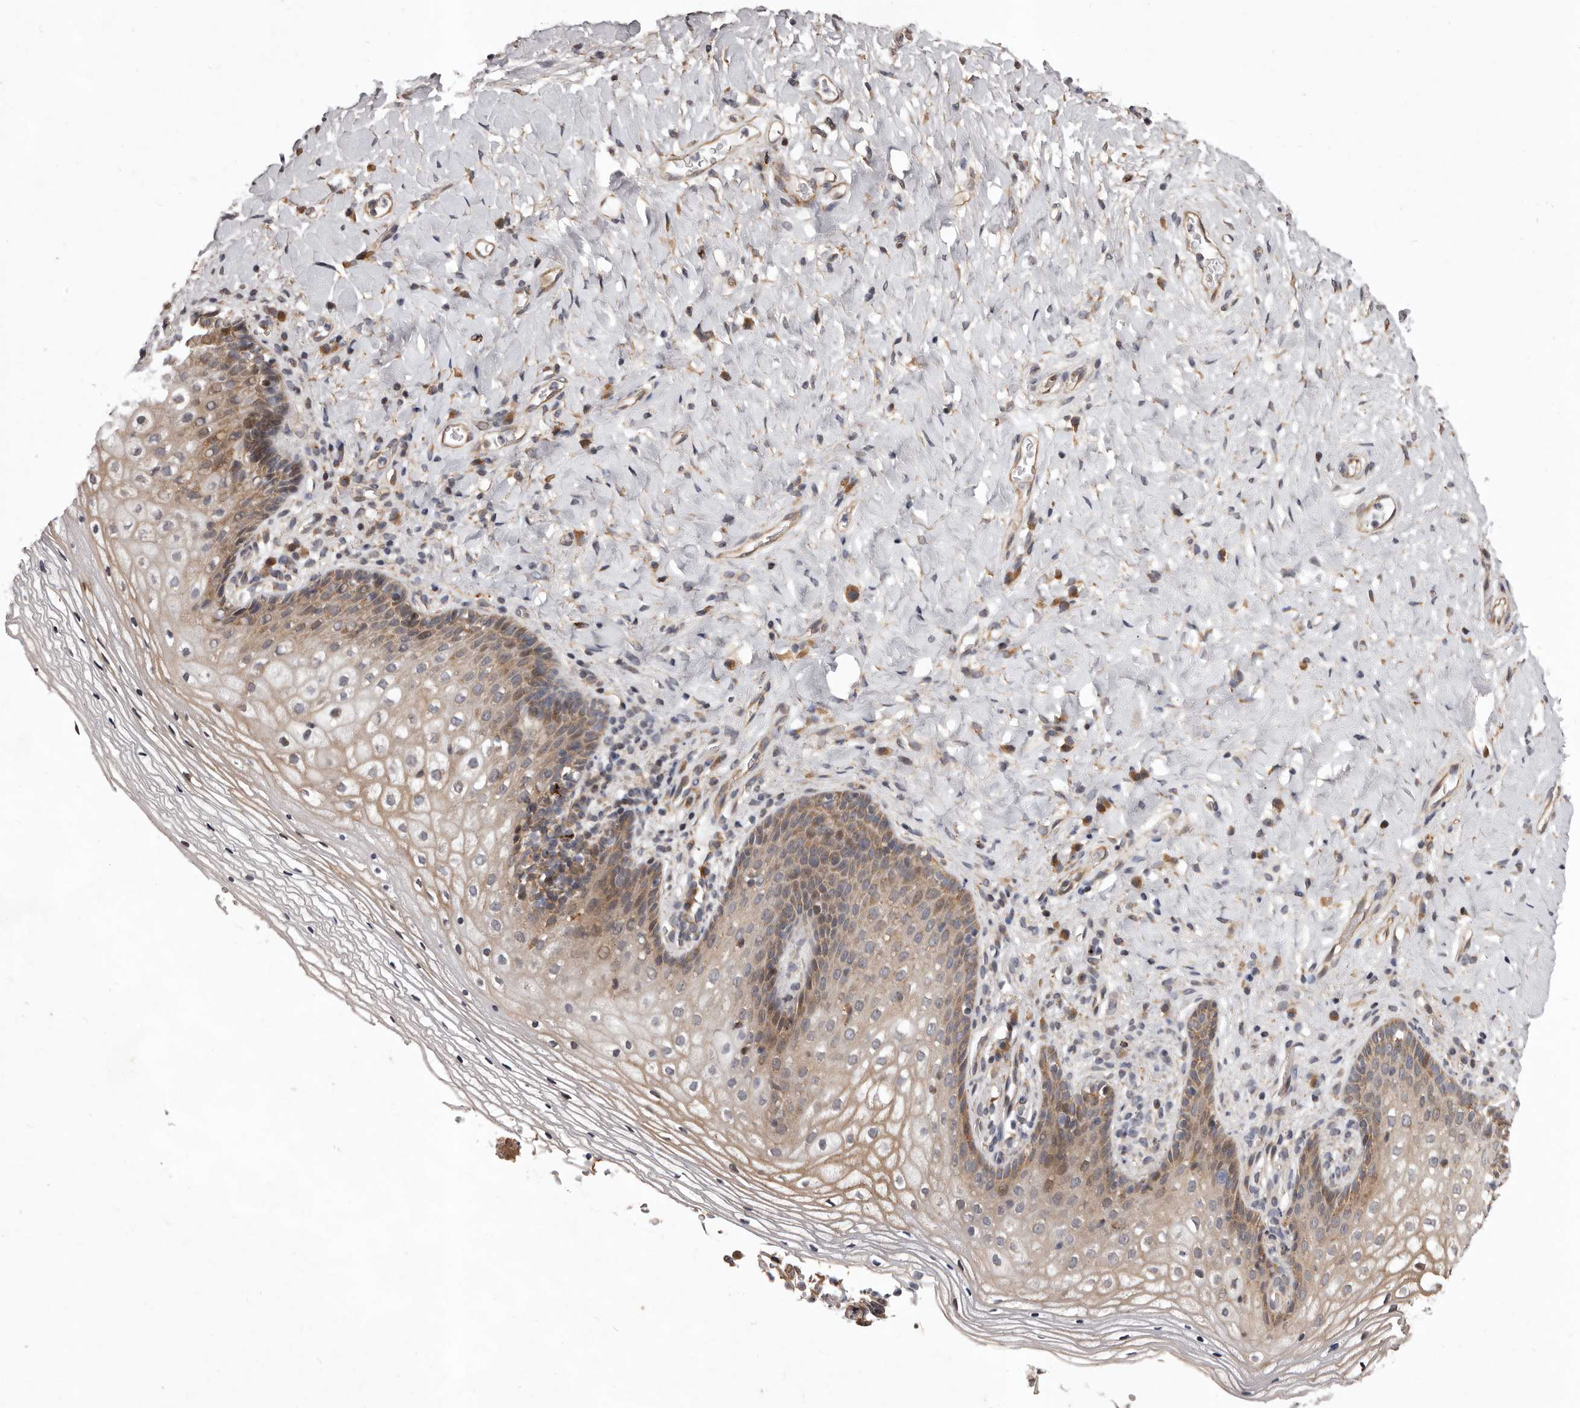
{"staining": {"intensity": "moderate", "quantity": ">75%", "location": "cytoplasmic/membranous,nuclear"}, "tissue": "vagina", "cell_type": "Squamous epithelial cells", "image_type": "normal", "snomed": [{"axis": "morphology", "description": "Normal tissue, NOS"}, {"axis": "topography", "description": "Vagina"}], "caption": "A brown stain highlights moderate cytoplasmic/membranous,nuclear staining of a protein in squamous epithelial cells of unremarkable vagina. The staining was performed using DAB (3,3'-diaminobenzidine), with brown indicating positive protein expression. Nuclei are stained blue with hematoxylin.", "gene": "GADD45B", "patient": {"sex": "female", "age": 60}}